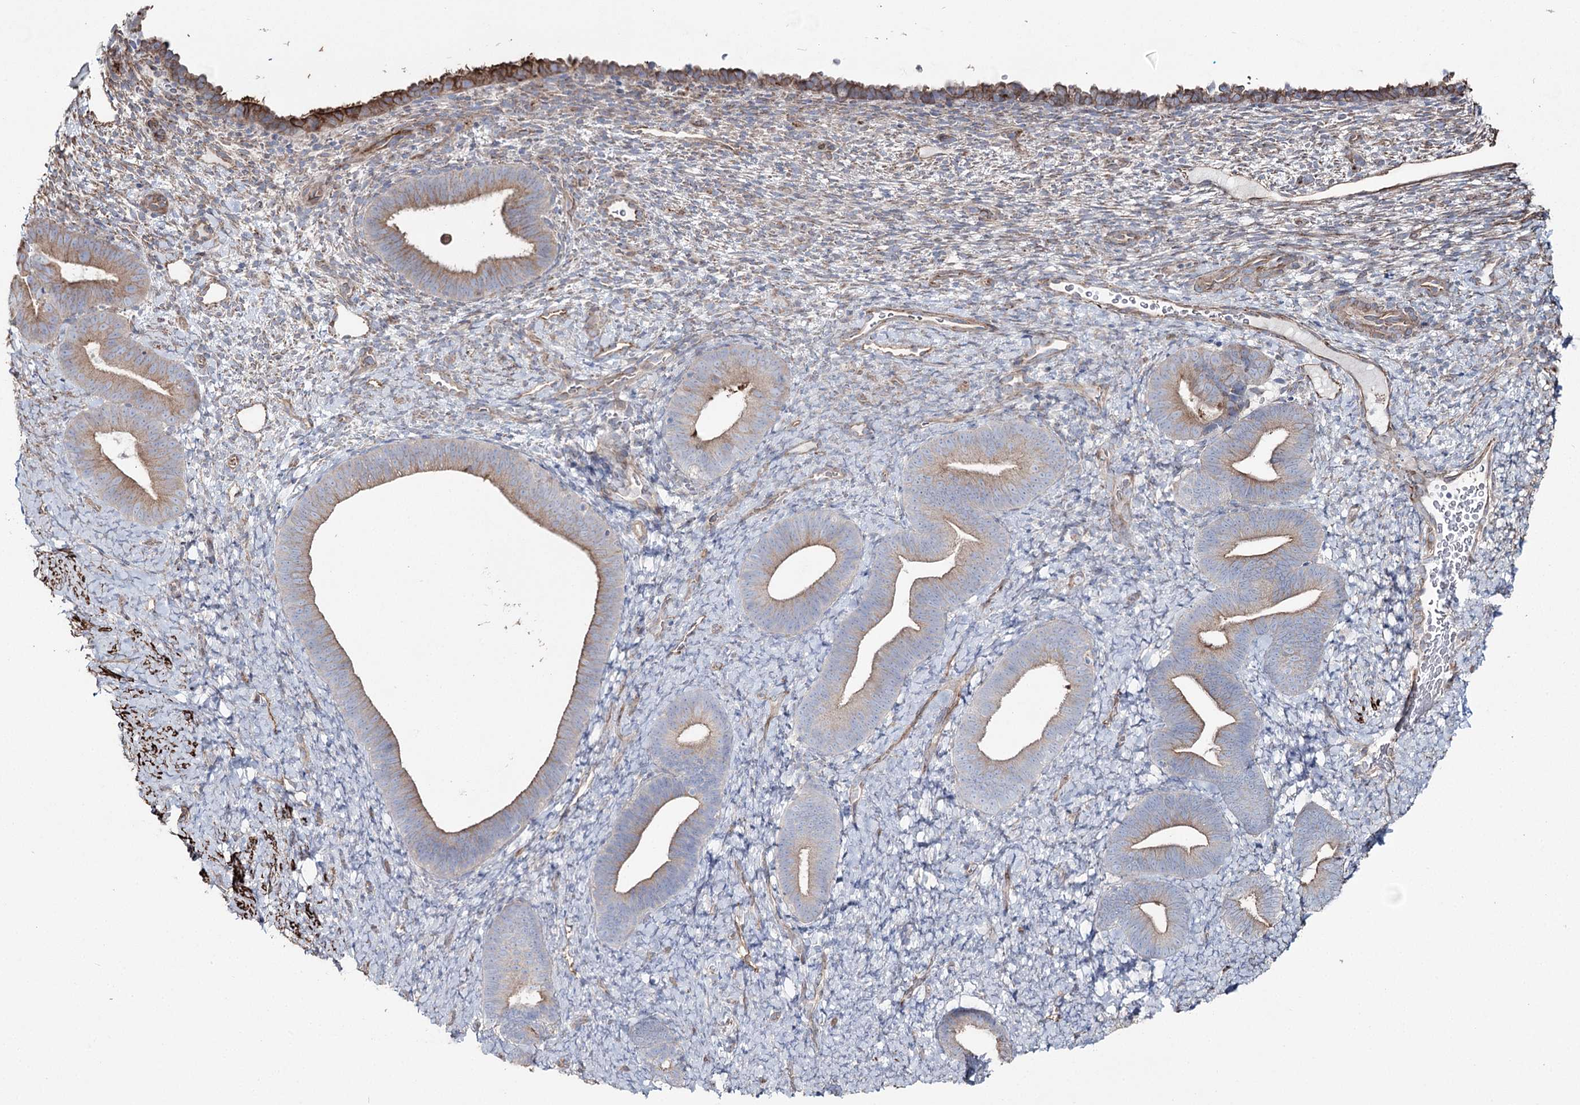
{"staining": {"intensity": "negative", "quantity": "none", "location": "none"}, "tissue": "endometrium", "cell_type": "Cells in endometrial stroma", "image_type": "normal", "snomed": [{"axis": "morphology", "description": "Normal tissue, NOS"}, {"axis": "topography", "description": "Endometrium"}], "caption": "Immunohistochemical staining of benign human endometrium displays no significant expression in cells in endometrial stroma.", "gene": "SUMF1", "patient": {"sex": "female", "age": 65}}